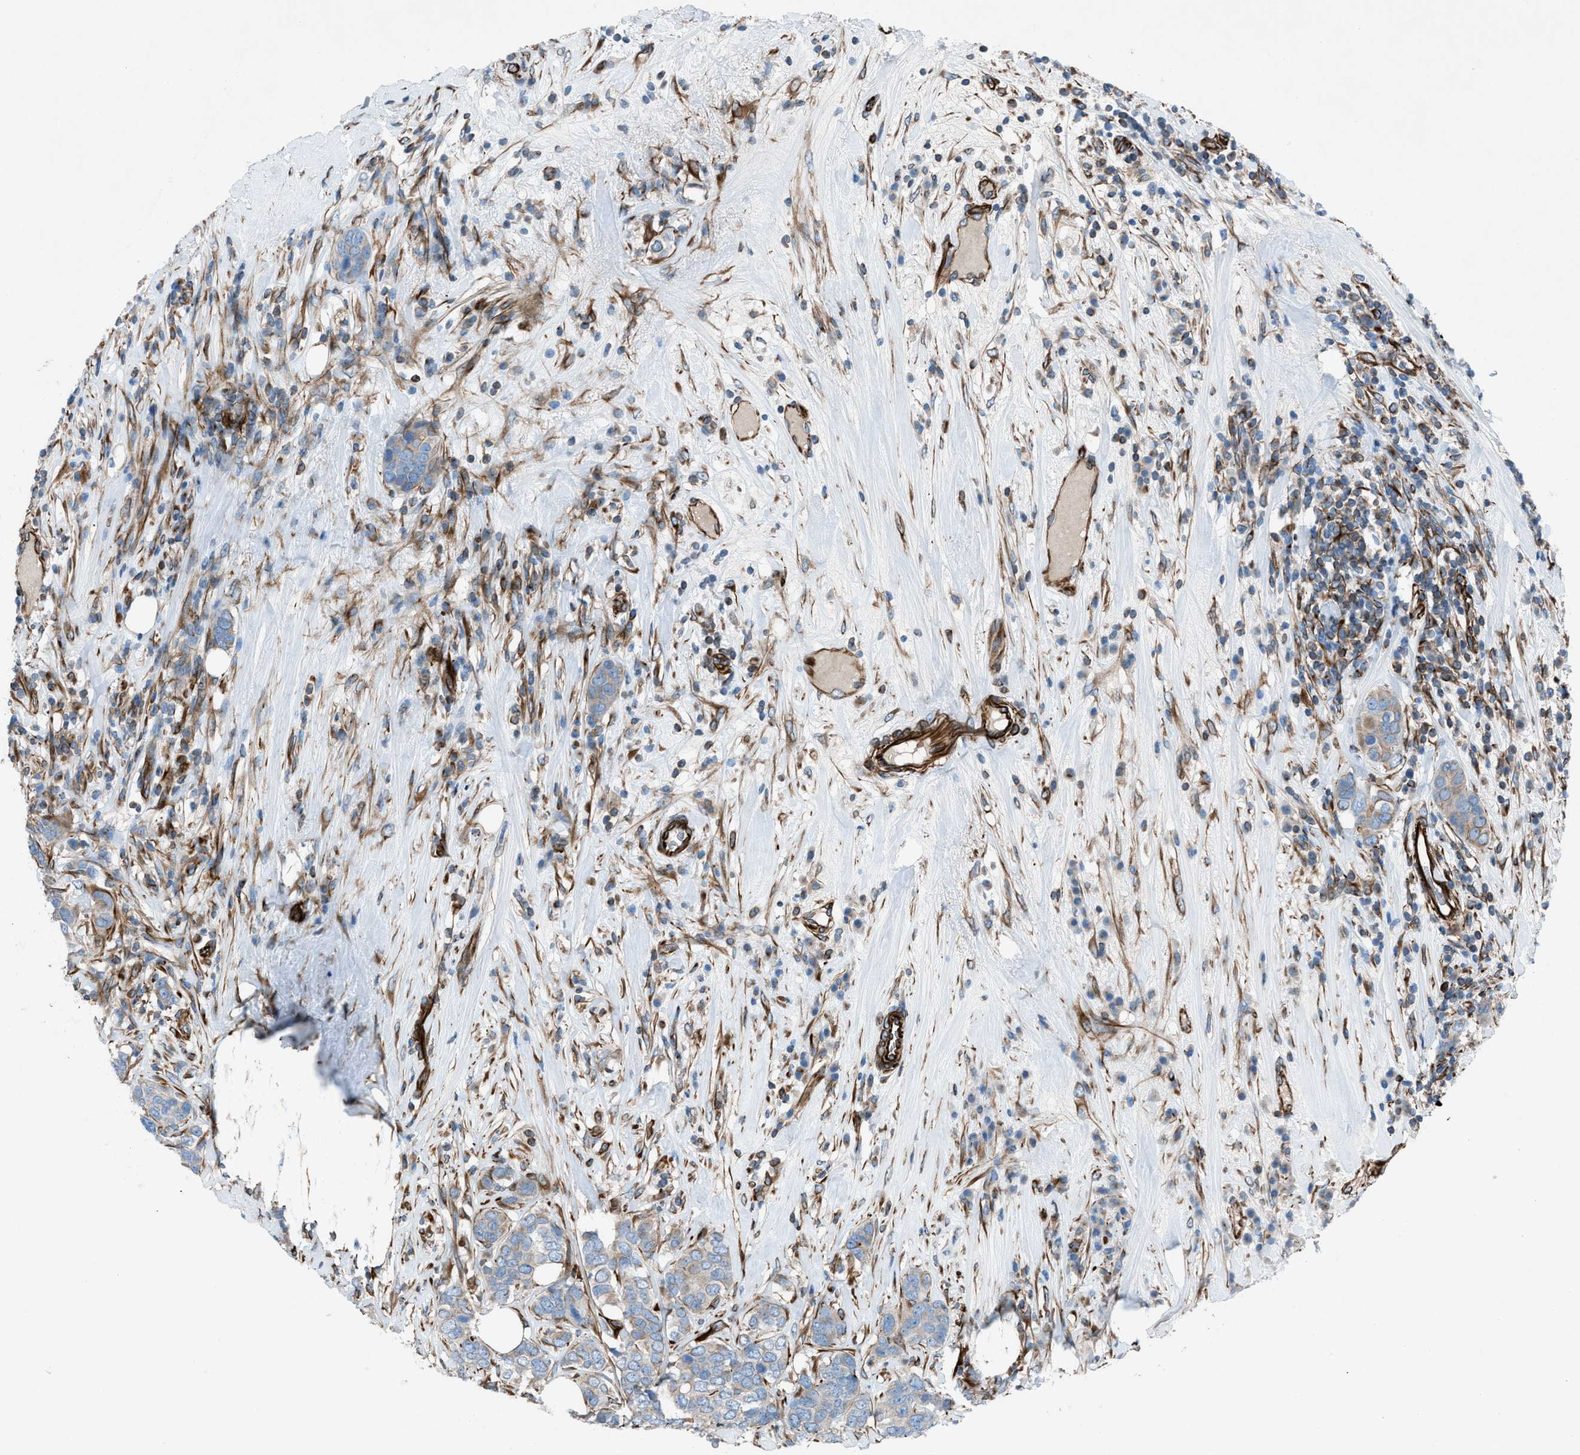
{"staining": {"intensity": "weak", "quantity": ">75%", "location": "cytoplasmic/membranous"}, "tissue": "breast cancer", "cell_type": "Tumor cells", "image_type": "cancer", "snomed": [{"axis": "morphology", "description": "Lobular carcinoma"}, {"axis": "topography", "description": "Breast"}], "caption": "Breast cancer stained for a protein exhibits weak cytoplasmic/membranous positivity in tumor cells. The protein of interest is stained brown, and the nuclei are stained in blue (DAB IHC with brightfield microscopy, high magnification).", "gene": "CABP7", "patient": {"sex": "female", "age": 59}}